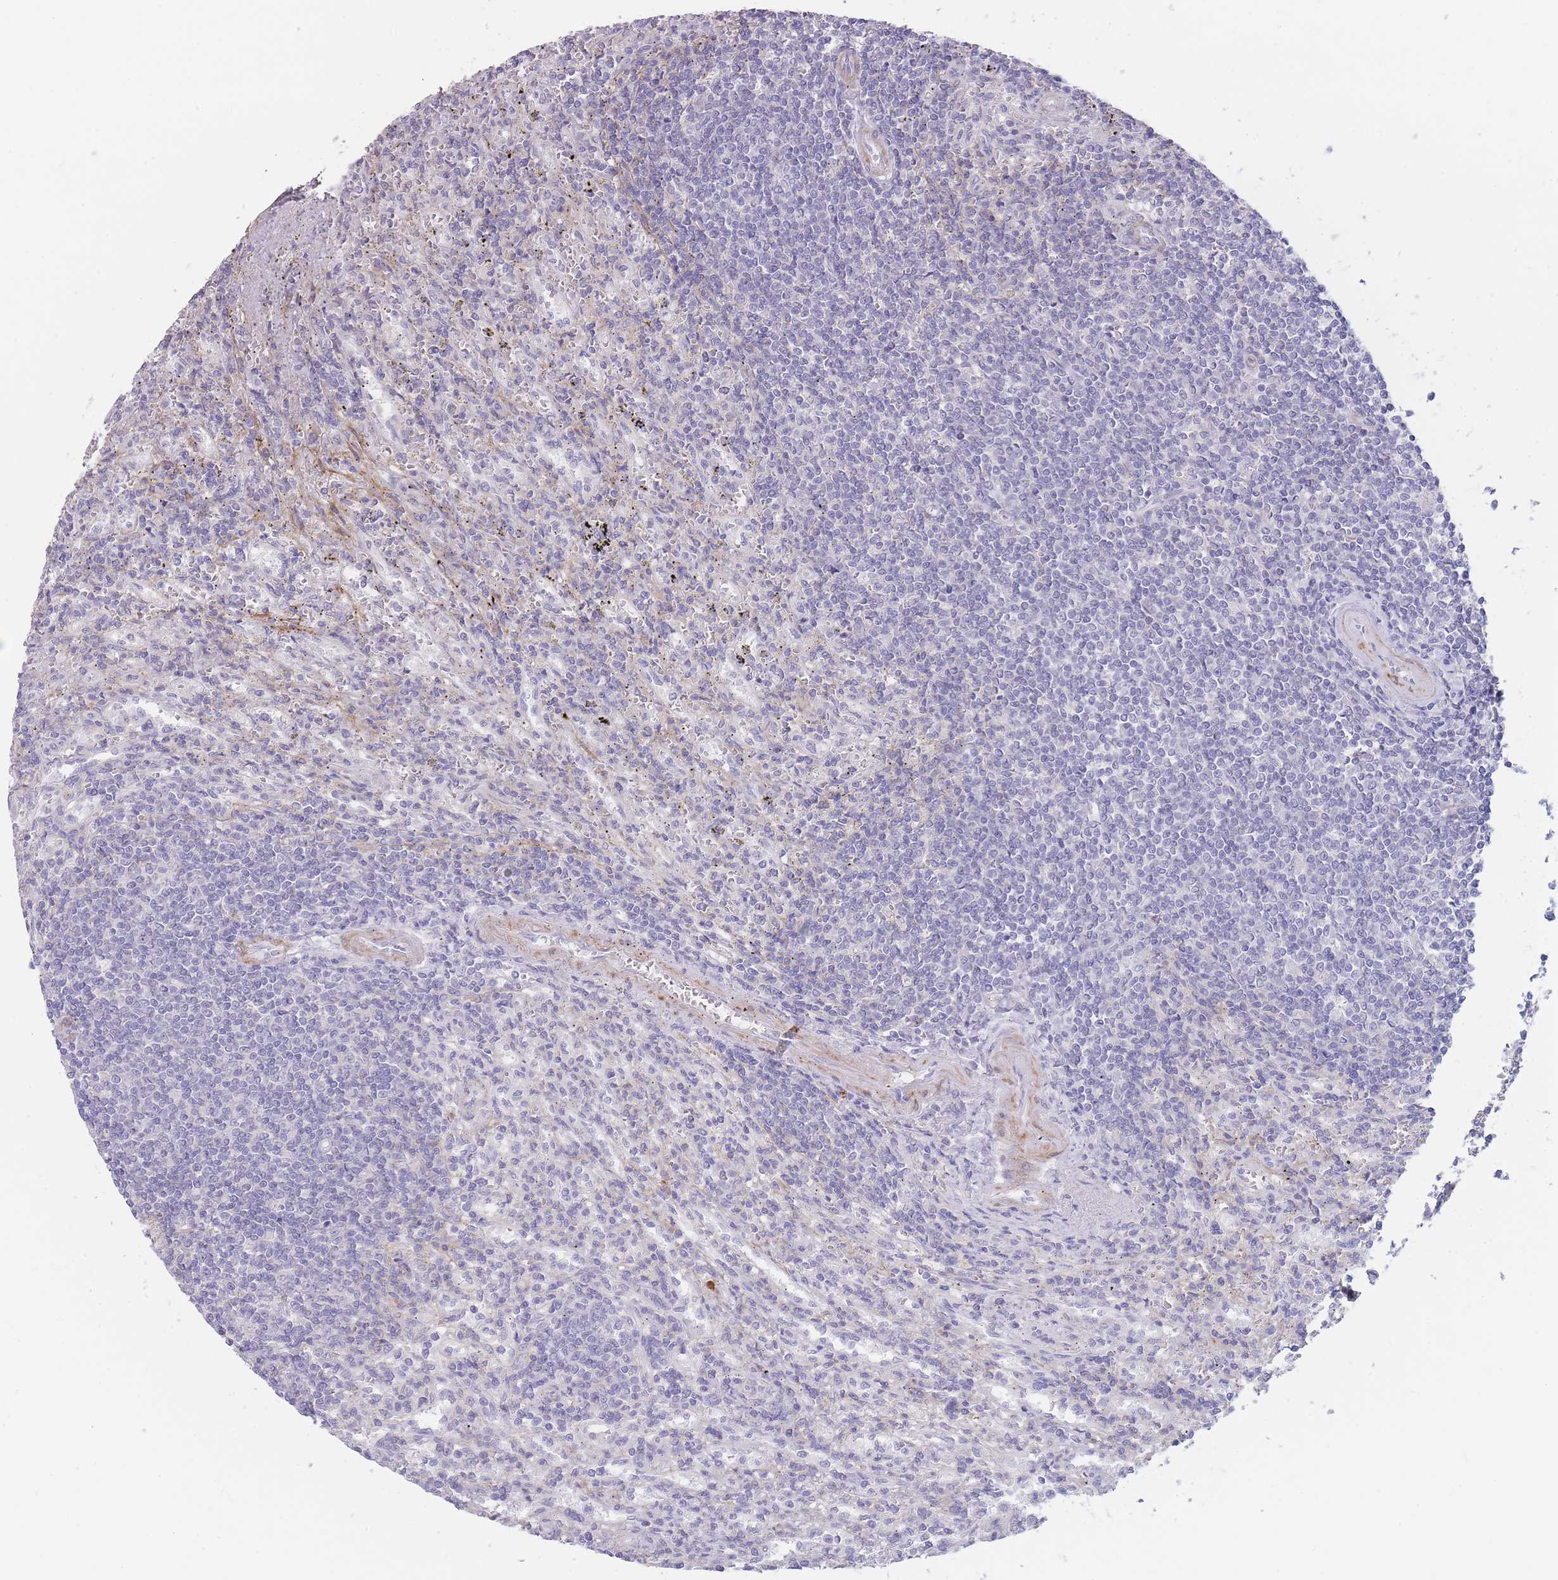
{"staining": {"intensity": "negative", "quantity": "none", "location": "none"}, "tissue": "lymphoma", "cell_type": "Tumor cells", "image_type": "cancer", "snomed": [{"axis": "morphology", "description": "Malignant lymphoma, non-Hodgkin's type, Low grade"}, {"axis": "topography", "description": "Spleen"}], "caption": "Tumor cells are negative for protein expression in human lymphoma.", "gene": "ASAP3", "patient": {"sex": "male", "age": 76}}